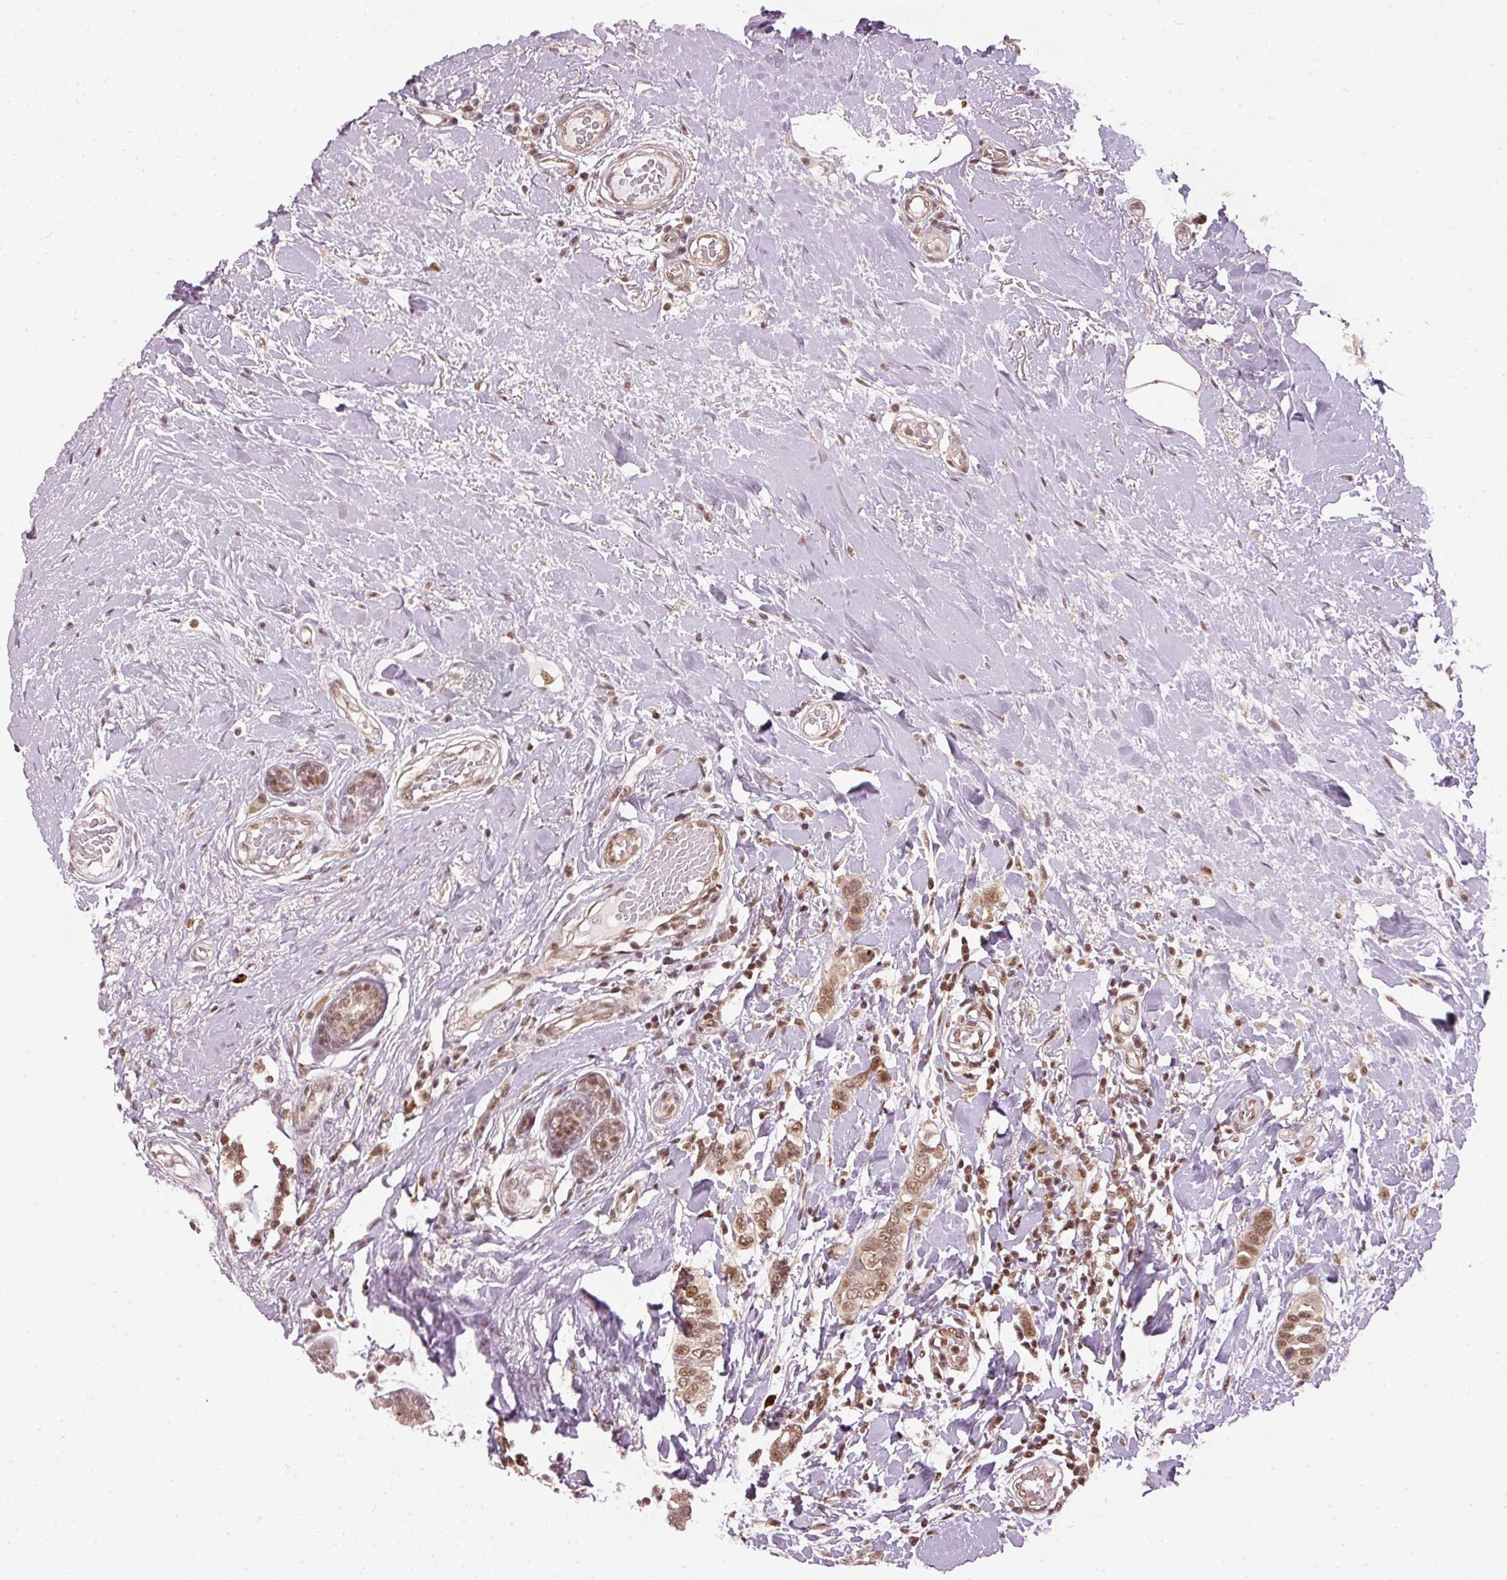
{"staining": {"intensity": "moderate", "quantity": ">75%", "location": "nuclear"}, "tissue": "breast cancer", "cell_type": "Tumor cells", "image_type": "cancer", "snomed": [{"axis": "morphology", "description": "Lobular carcinoma"}, {"axis": "topography", "description": "Breast"}], "caption": "Breast cancer stained with a brown dye reveals moderate nuclear positive positivity in approximately >75% of tumor cells.", "gene": "THOC6", "patient": {"sex": "female", "age": 51}}